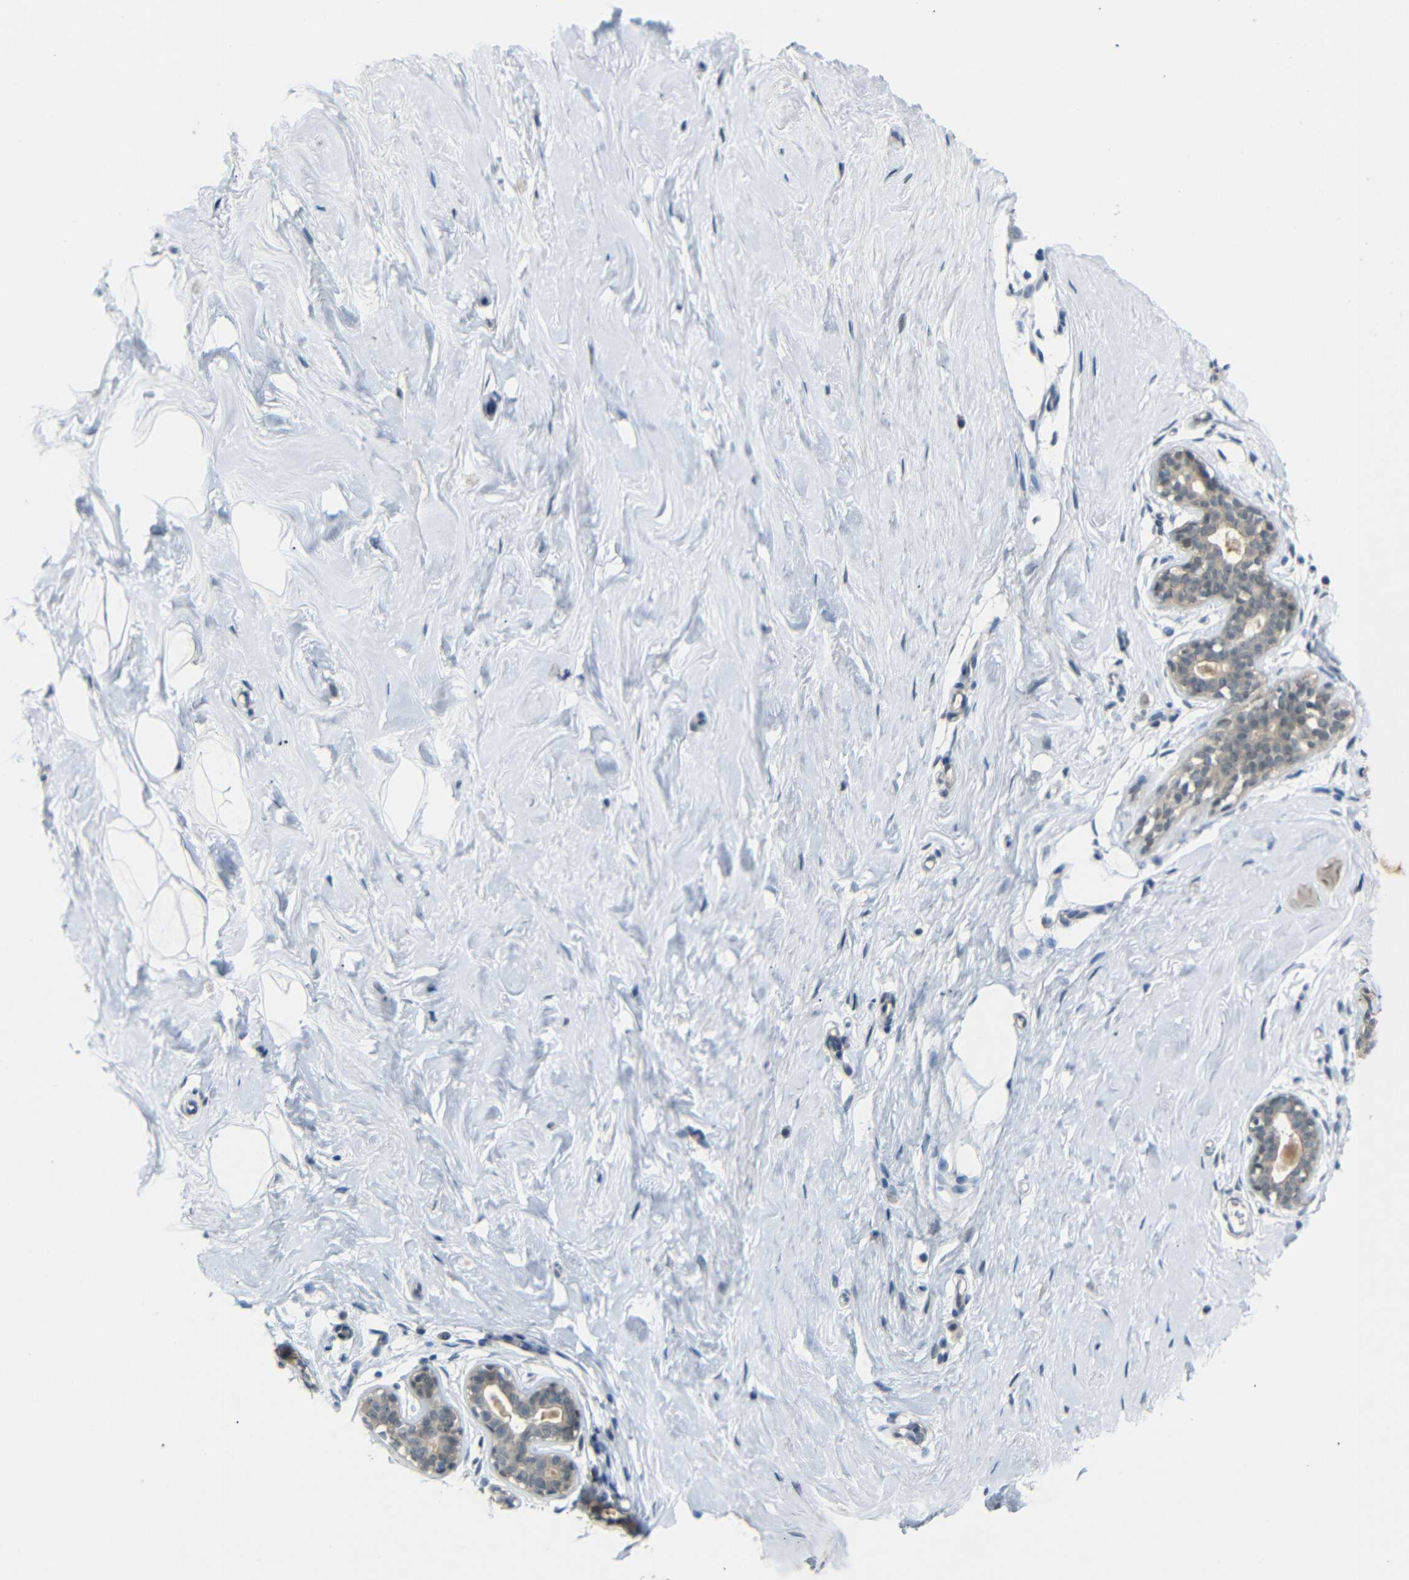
{"staining": {"intensity": "negative", "quantity": "none", "location": "none"}, "tissue": "breast", "cell_type": "Adipocytes", "image_type": "normal", "snomed": [{"axis": "morphology", "description": "Normal tissue, NOS"}, {"axis": "topography", "description": "Breast"}], "caption": "The photomicrograph demonstrates no significant staining in adipocytes of breast.", "gene": "GPR158", "patient": {"sex": "female", "age": 23}}